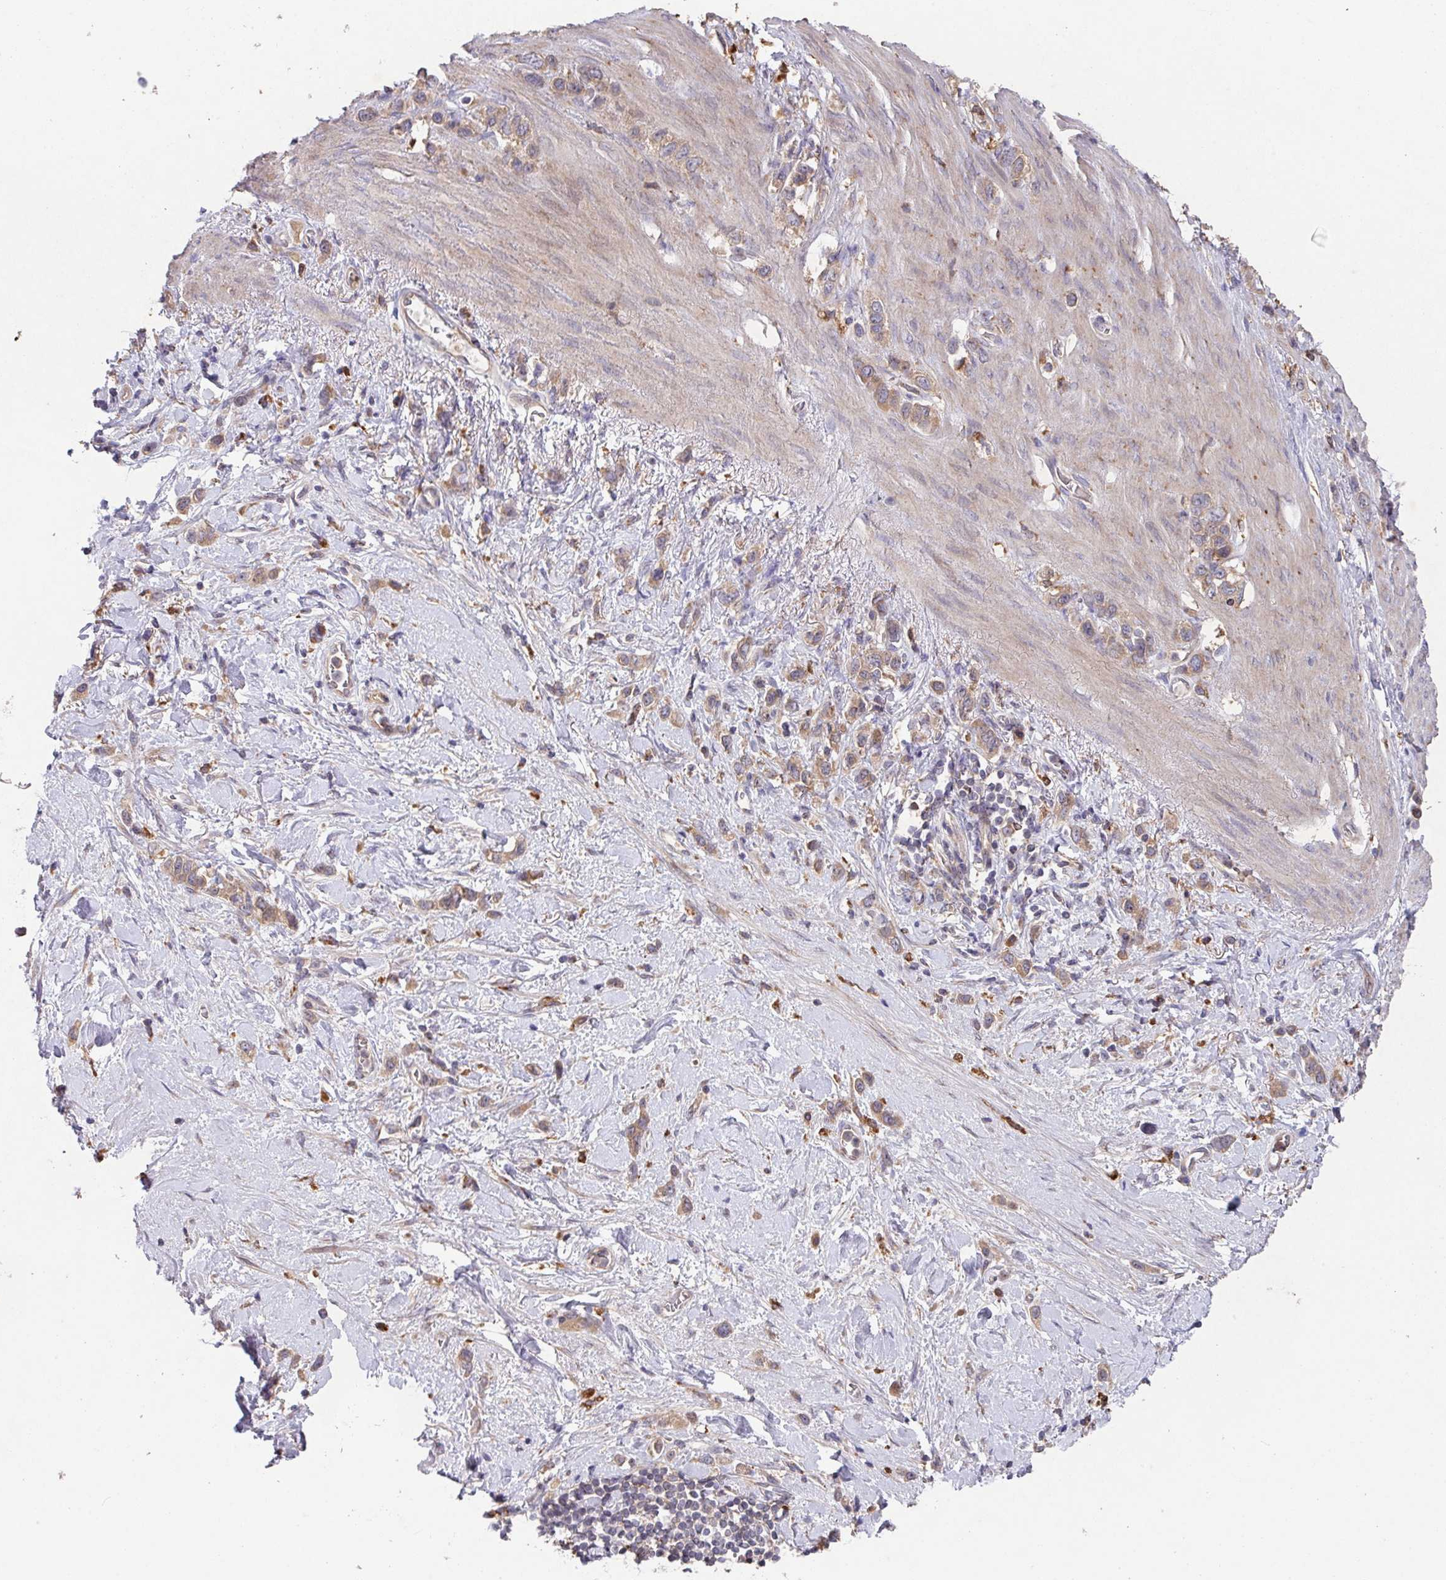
{"staining": {"intensity": "moderate", "quantity": ">75%", "location": "cytoplasmic/membranous"}, "tissue": "stomach cancer", "cell_type": "Tumor cells", "image_type": "cancer", "snomed": [{"axis": "morphology", "description": "Adenocarcinoma, NOS"}, {"axis": "topography", "description": "Stomach"}], "caption": "Human stomach adenocarcinoma stained with a brown dye reveals moderate cytoplasmic/membranous positive staining in about >75% of tumor cells.", "gene": "TRIM14", "patient": {"sex": "female", "age": 65}}